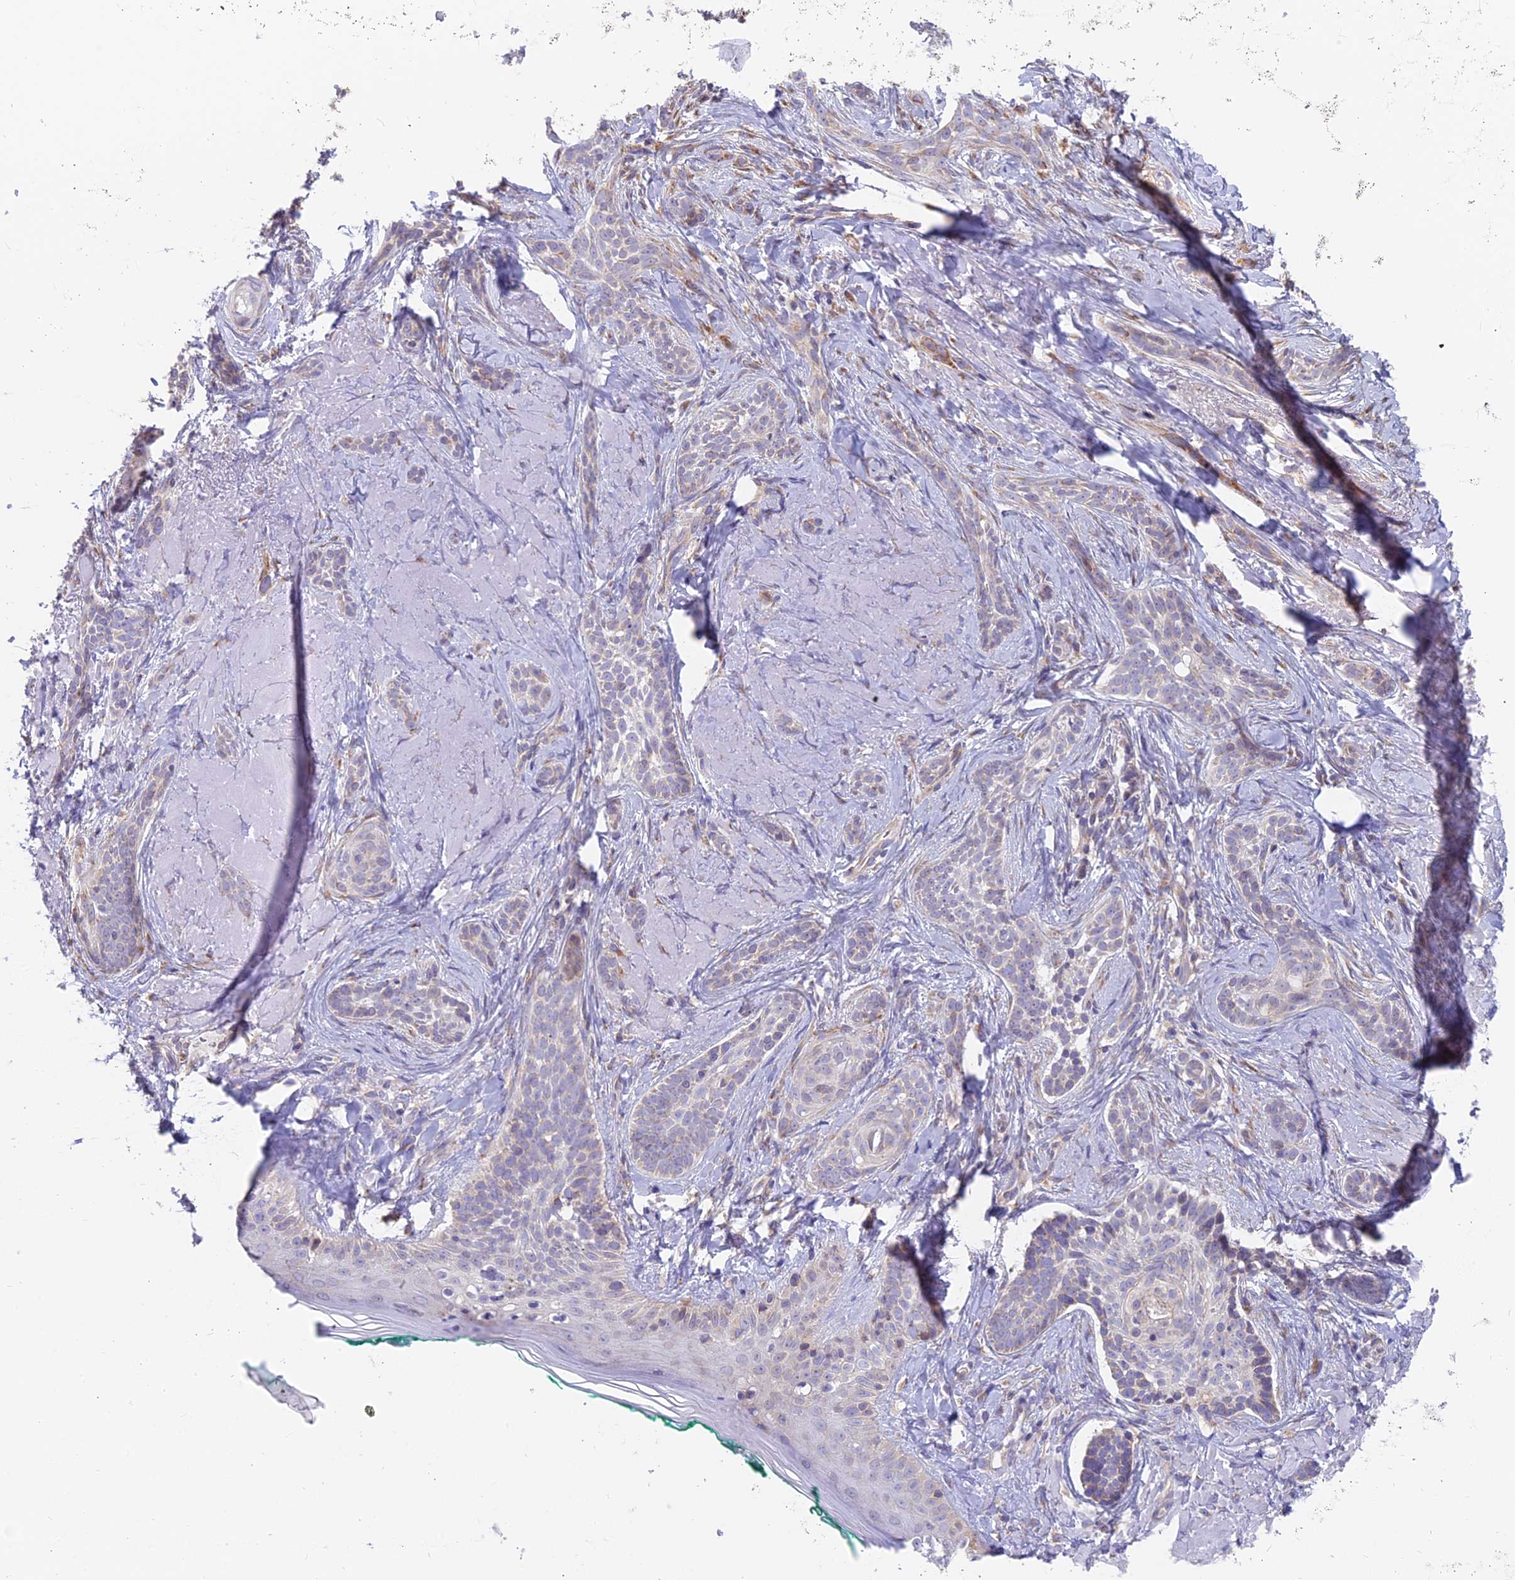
{"staining": {"intensity": "negative", "quantity": "none", "location": "none"}, "tissue": "skin cancer", "cell_type": "Tumor cells", "image_type": "cancer", "snomed": [{"axis": "morphology", "description": "Basal cell carcinoma"}, {"axis": "topography", "description": "Skin"}], "caption": "A photomicrograph of skin basal cell carcinoma stained for a protein exhibits no brown staining in tumor cells. Brightfield microscopy of immunohistochemistry (IHC) stained with DAB (brown) and hematoxylin (blue), captured at high magnification.", "gene": "TBC1D20", "patient": {"sex": "male", "age": 71}}